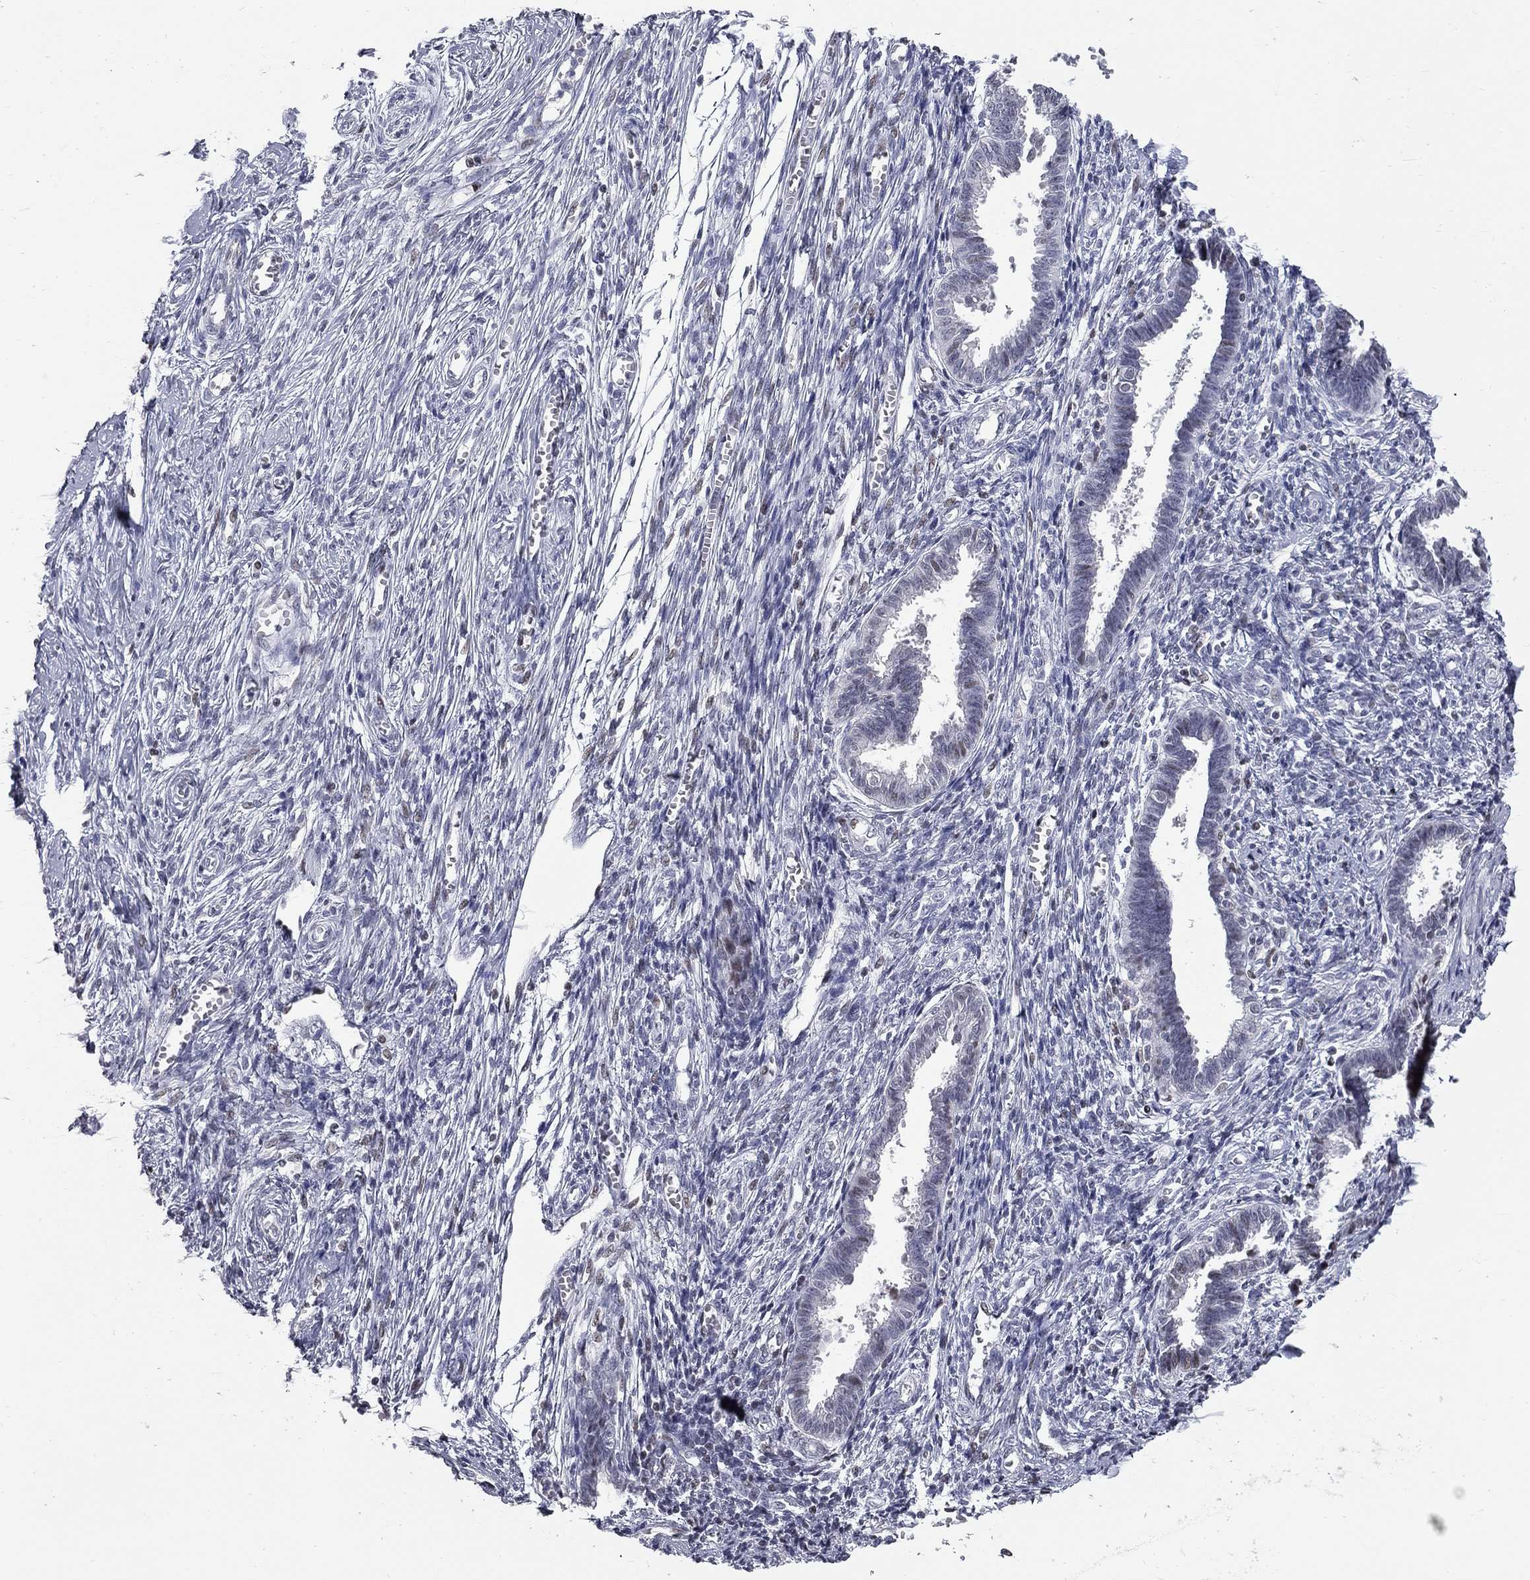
{"staining": {"intensity": "negative", "quantity": "none", "location": "none"}, "tissue": "endometrium", "cell_type": "Cells in endometrial stroma", "image_type": "normal", "snomed": [{"axis": "morphology", "description": "Normal tissue, NOS"}, {"axis": "topography", "description": "Cervix"}, {"axis": "topography", "description": "Endometrium"}], "caption": "This is an immunohistochemistry (IHC) micrograph of benign human endometrium. There is no expression in cells in endometrial stroma.", "gene": "ZNF154", "patient": {"sex": "female", "age": 37}}